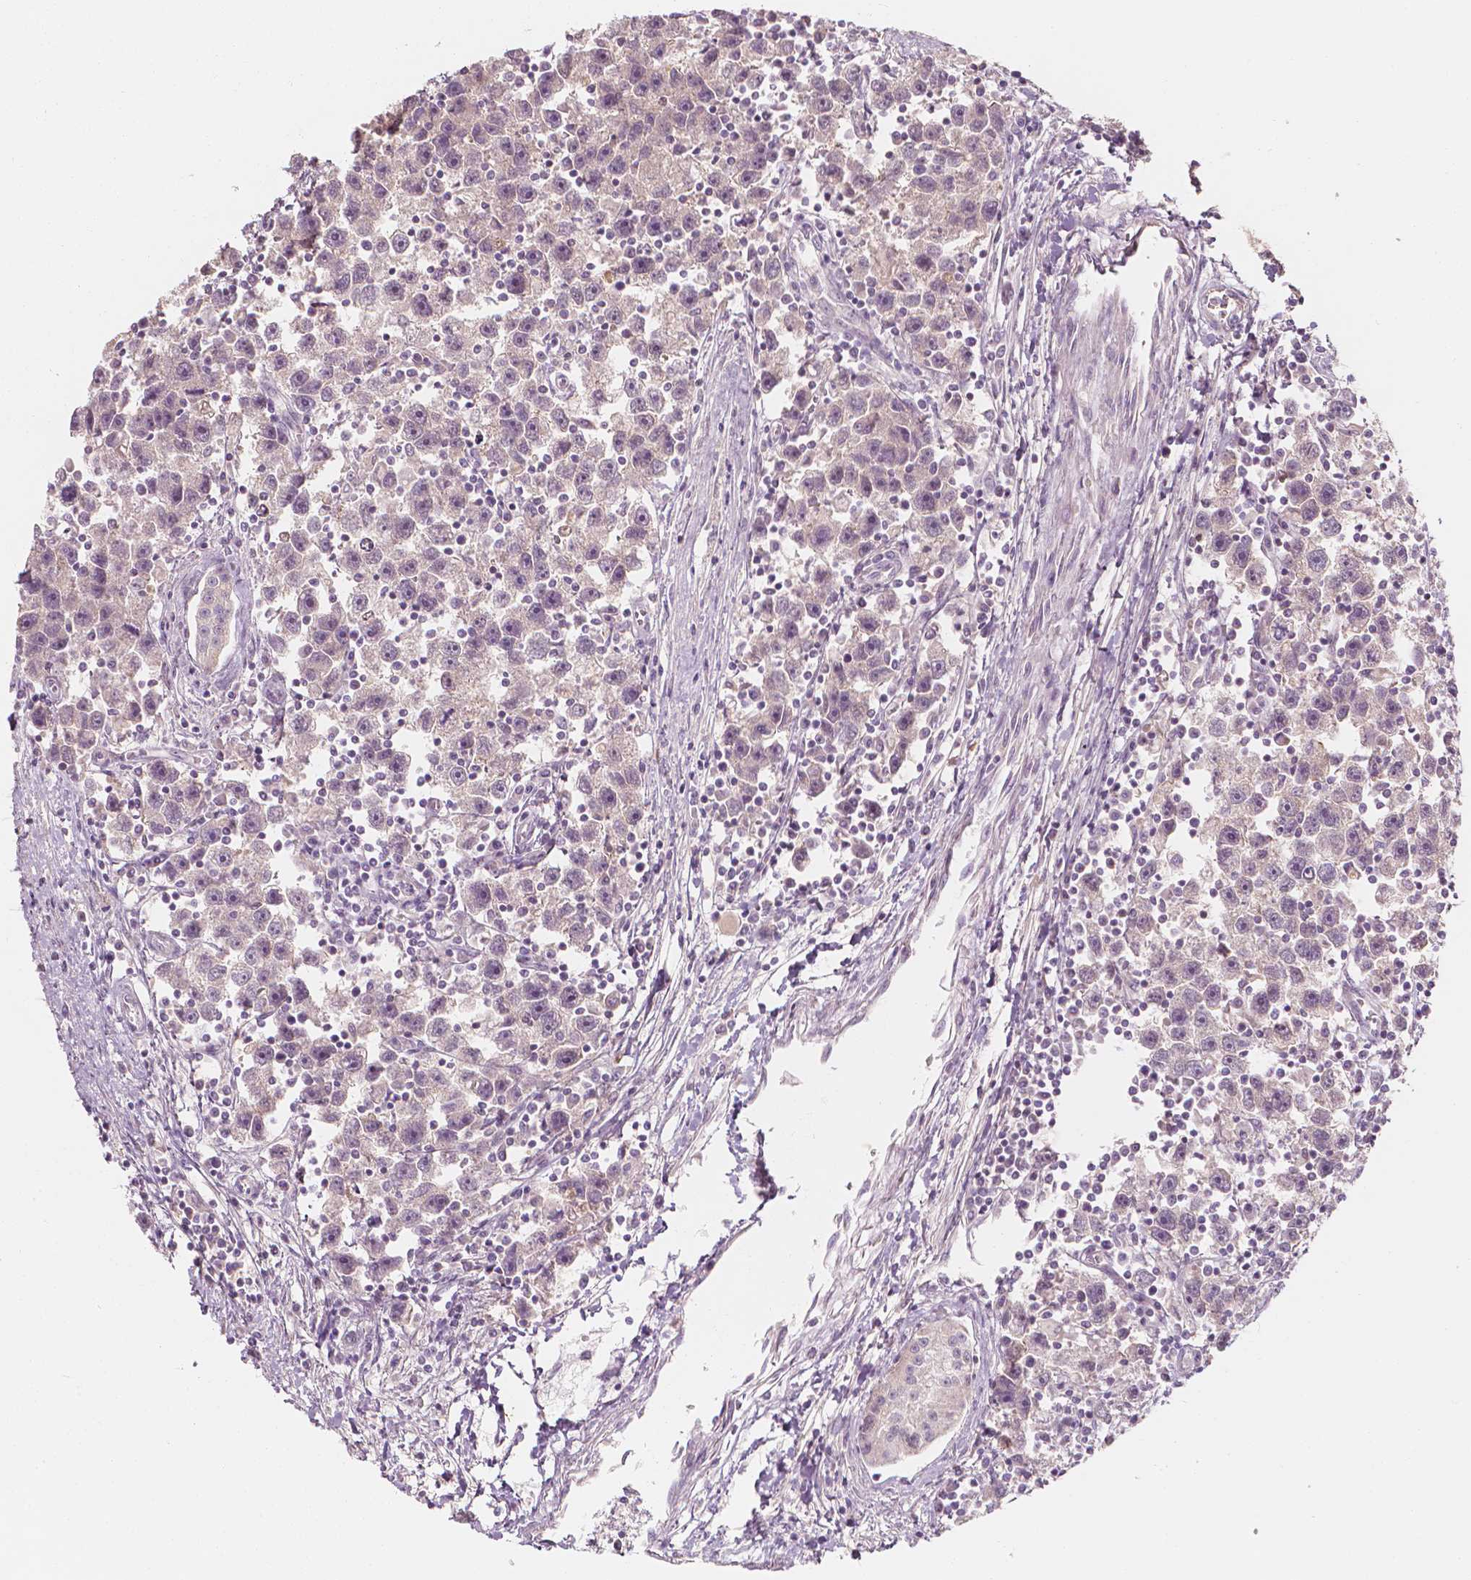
{"staining": {"intensity": "negative", "quantity": "none", "location": "none"}, "tissue": "testis cancer", "cell_type": "Tumor cells", "image_type": "cancer", "snomed": [{"axis": "morphology", "description": "Seminoma, NOS"}, {"axis": "topography", "description": "Testis"}], "caption": "Immunohistochemistry of testis seminoma displays no expression in tumor cells. Nuclei are stained in blue.", "gene": "SHPK", "patient": {"sex": "male", "age": 30}}